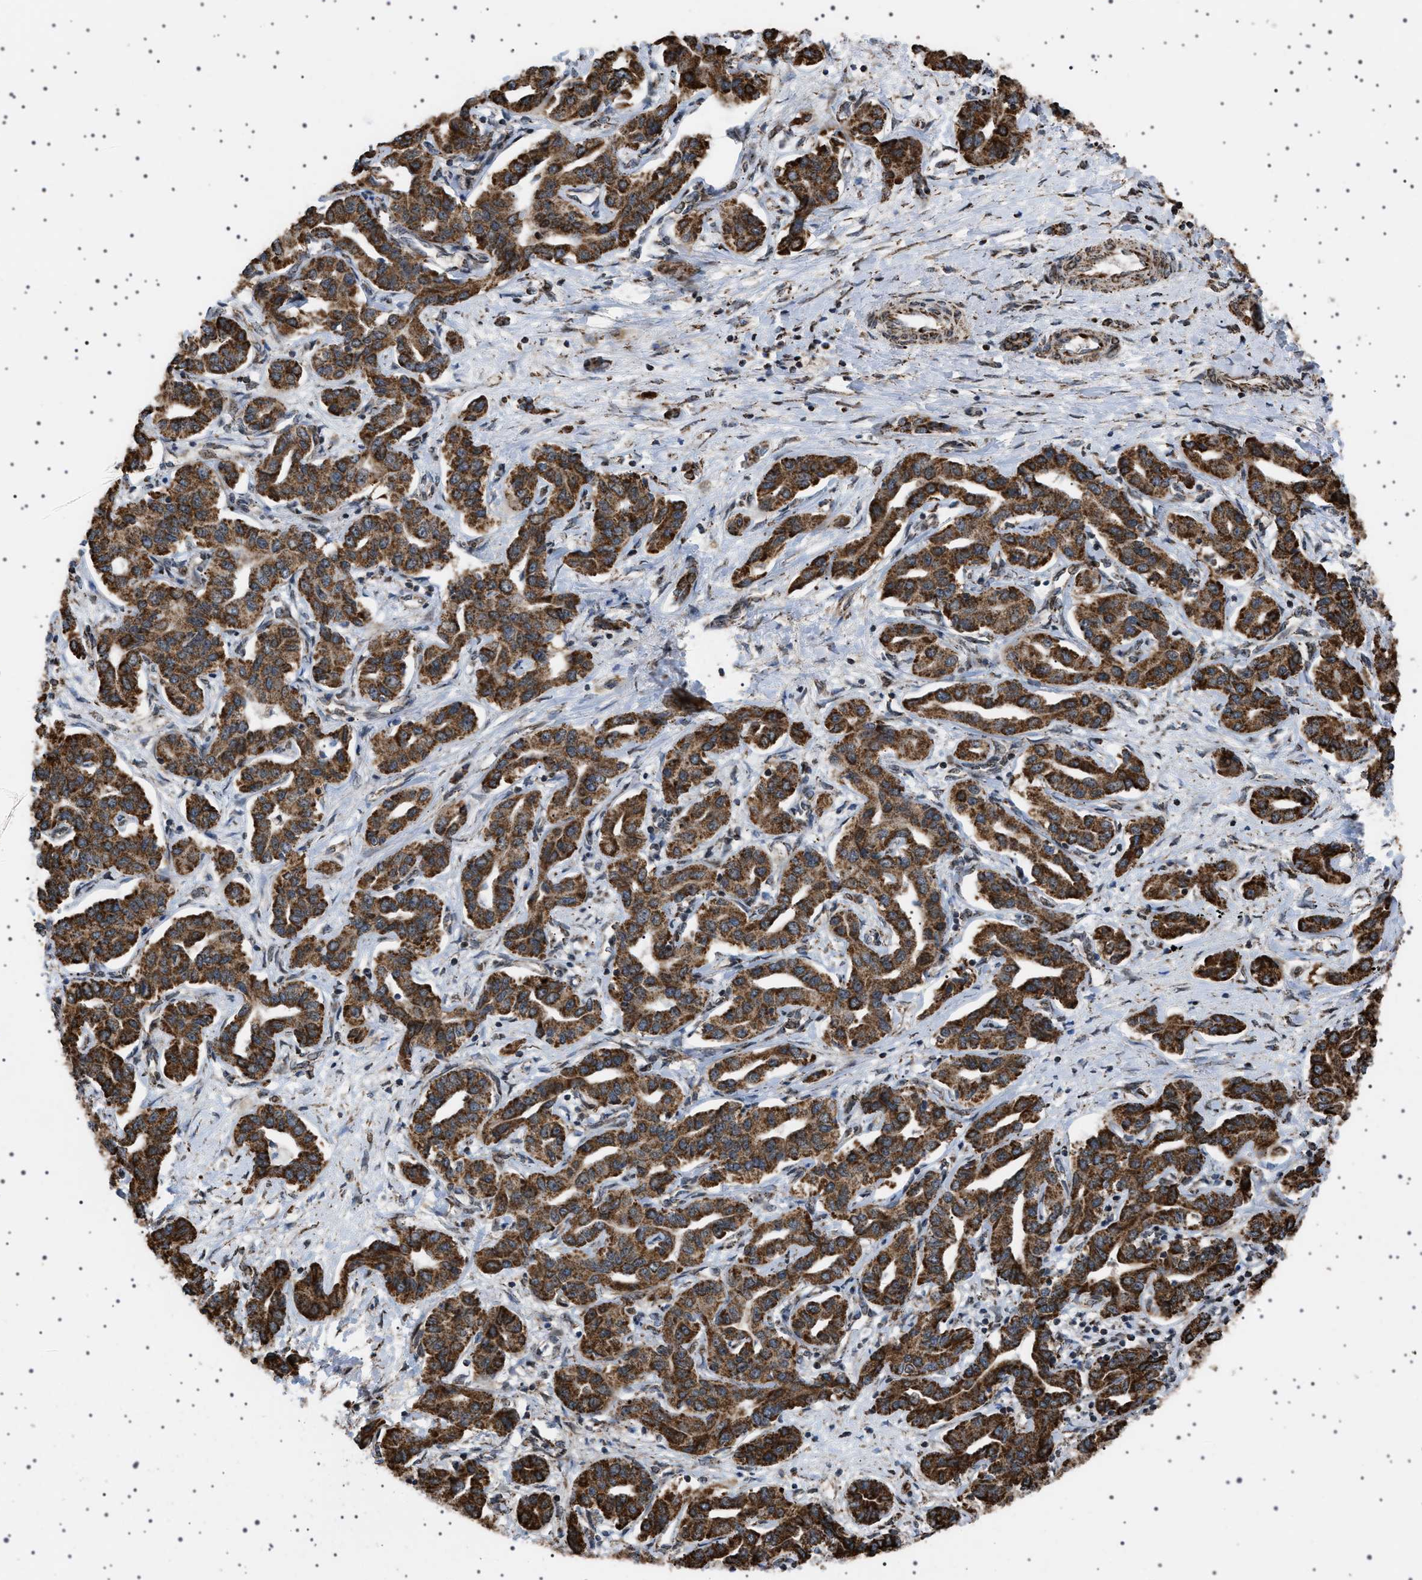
{"staining": {"intensity": "strong", "quantity": ">75%", "location": "cytoplasmic/membranous"}, "tissue": "liver cancer", "cell_type": "Tumor cells", "image_type": "cancer", "snomed": [{"axis": "morphology", "description": "Cholangiocarcinoma"}, {"axis": "topography", "description": "Liver"}], "caption": "Strong cytoplasmic/membranous protein positivity is identified in approximately >75% of tumor cells in liver cholangiocarcinoma.", "gene": "MELK", "patient": {"sex": "male", "age": 59}}